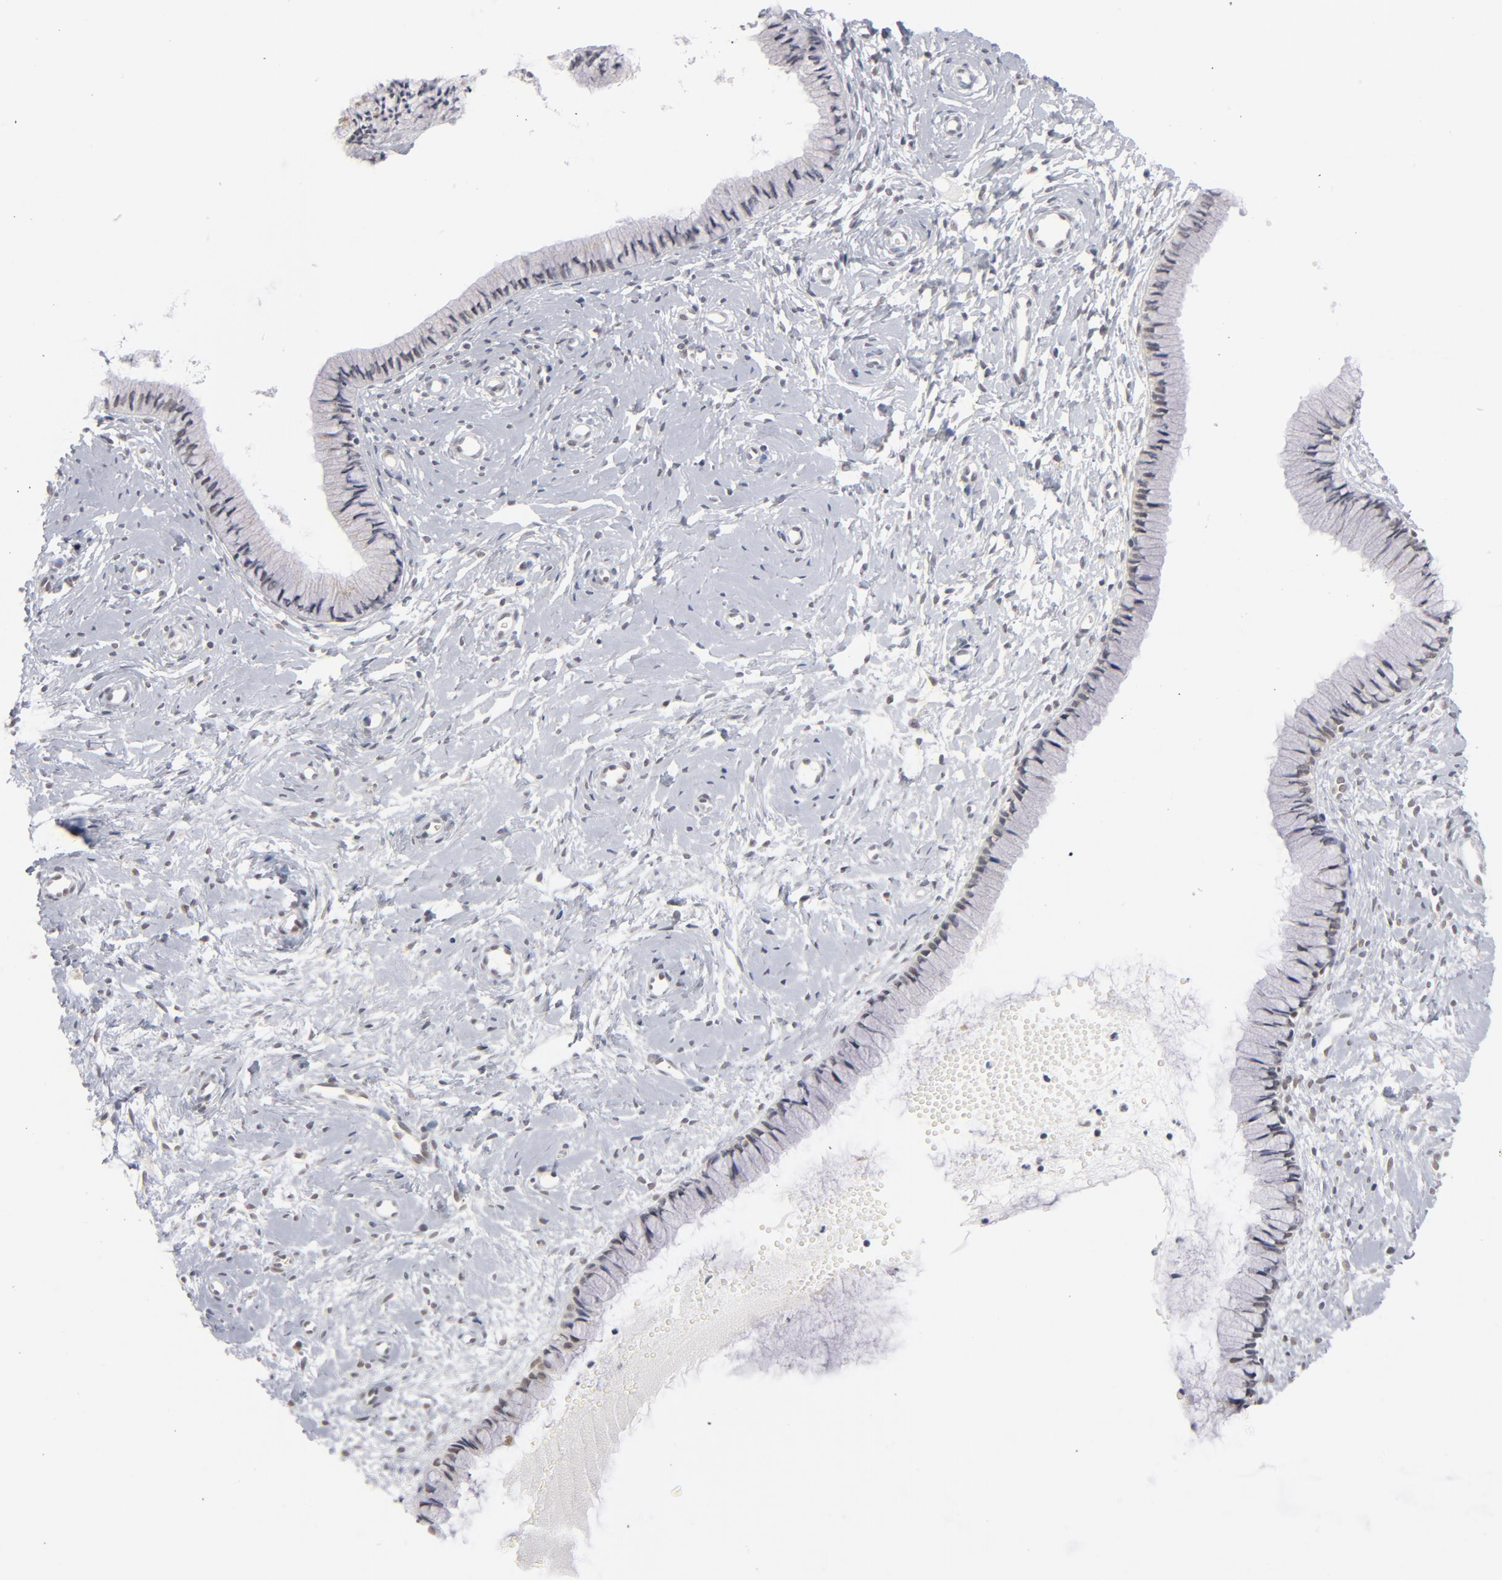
{"staining": {"intensity": "negative", "quantity": "none", "location": "none"}, "tissue": "cervix", "cell_type": "Glandular cells", "image_type": "normal", "snomed": [{"axis": "morphology", "description": "Normal tissue, NOS"}, {"axis": "topography", "description": "Cervix"}], "caption": "This is an IHC photomicrograph of unremarkable cervix. There is no expression in glandular cells.", "gene": "BAP1", "patient": {"sex": "female", "age": 46}}